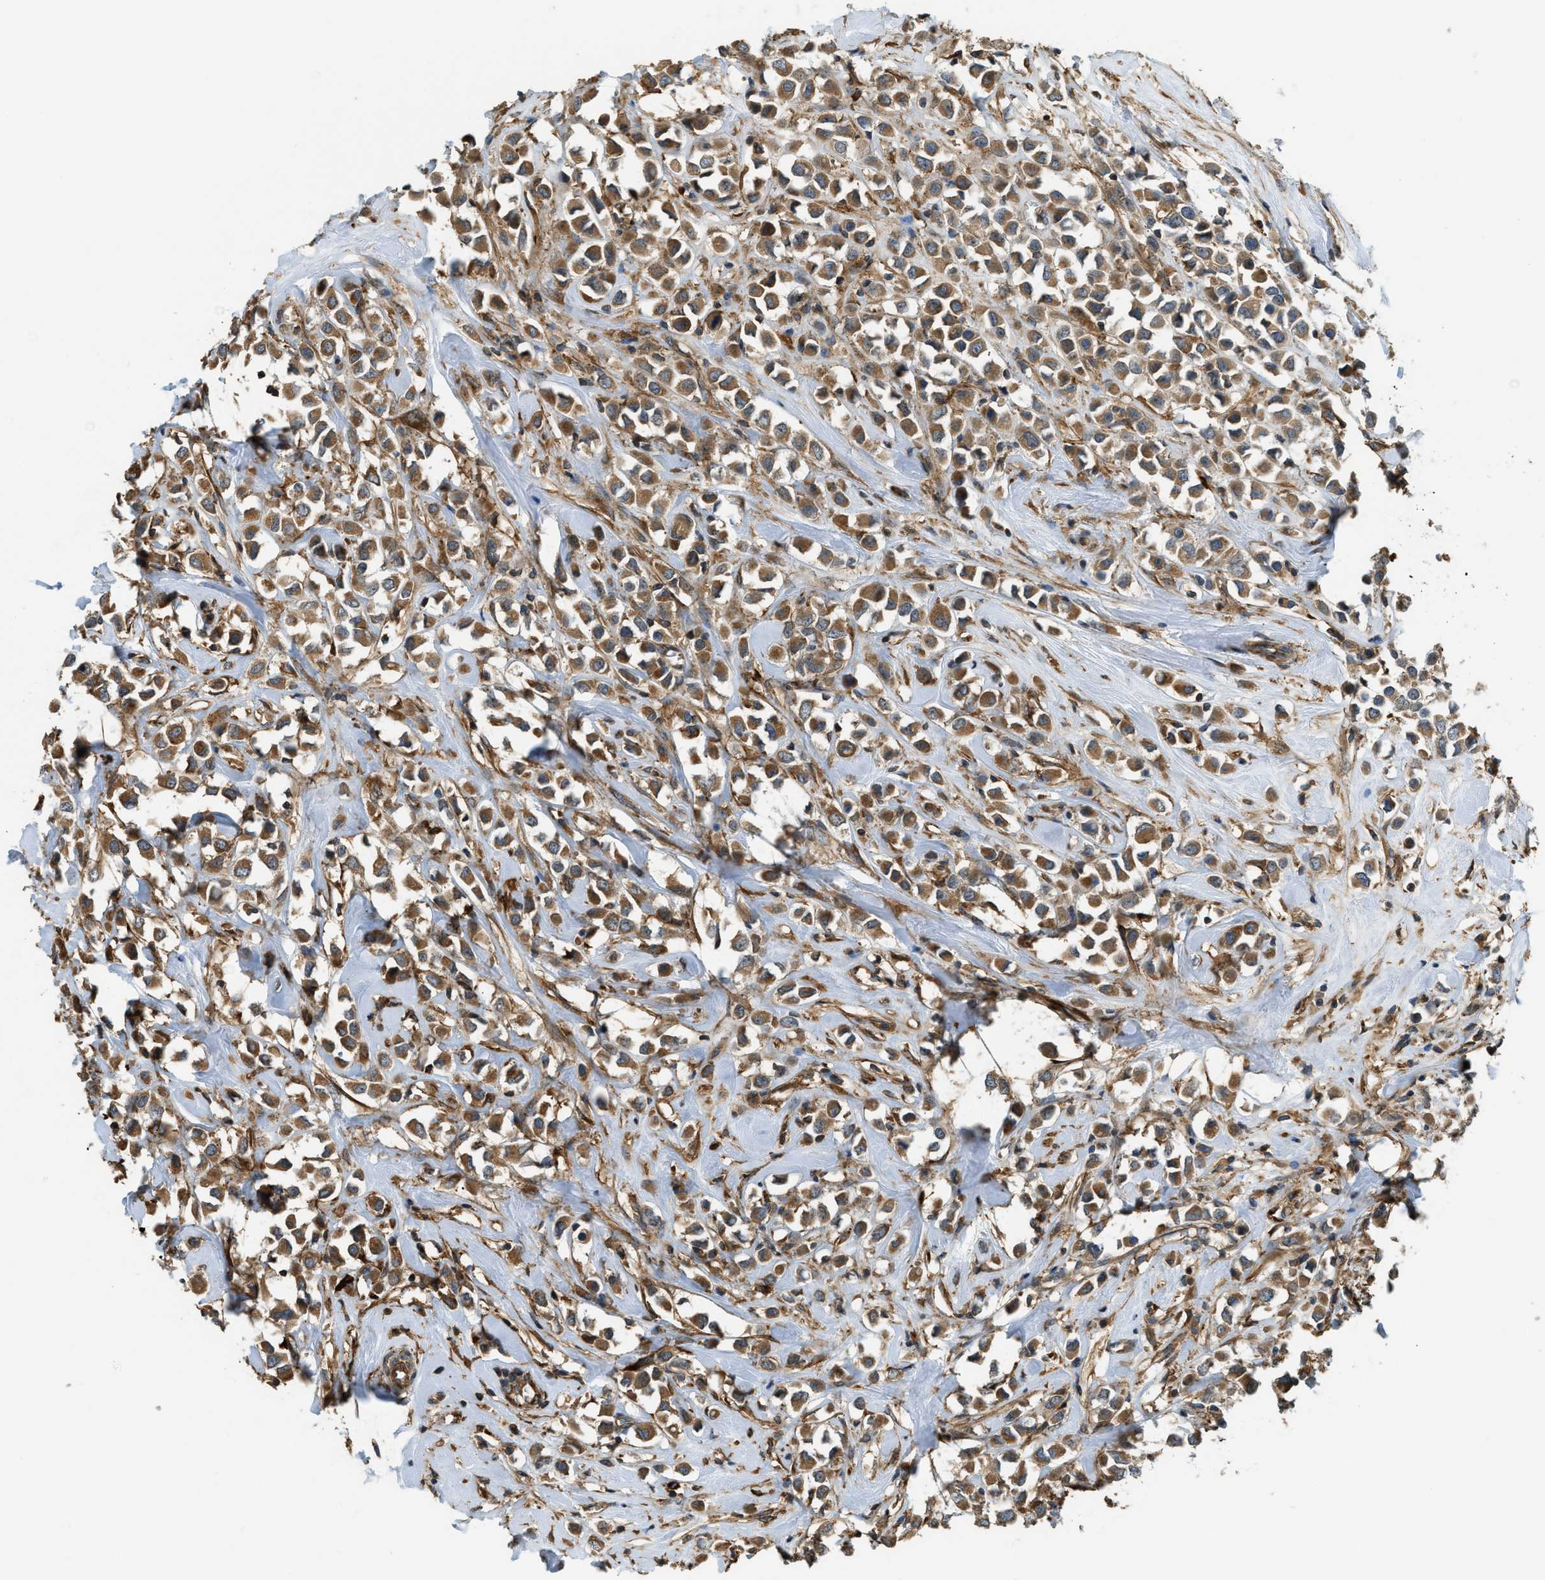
{"staining": {"intensity": "moderate", "quantity": ">75%", "location": "cytoplasmic/membranous"}, "tissue": "breast cancer", "cell_type": "Tumor cells", "image_type": "cancer", "snomed": [{"axis": "morphology", "description": "Duct carcinoma"}, {"axis": "topography", "description": "Breast"}], "caption": "Immunohistochemical staining of breast cancer (invasive ductal carcinoma) shows medium levels of moderate cytoplasmic/membranous protein staining in approximately >75% of tumor cells.", "gene": "BAG4", "patient": {"sex": "female", "age": 61}}